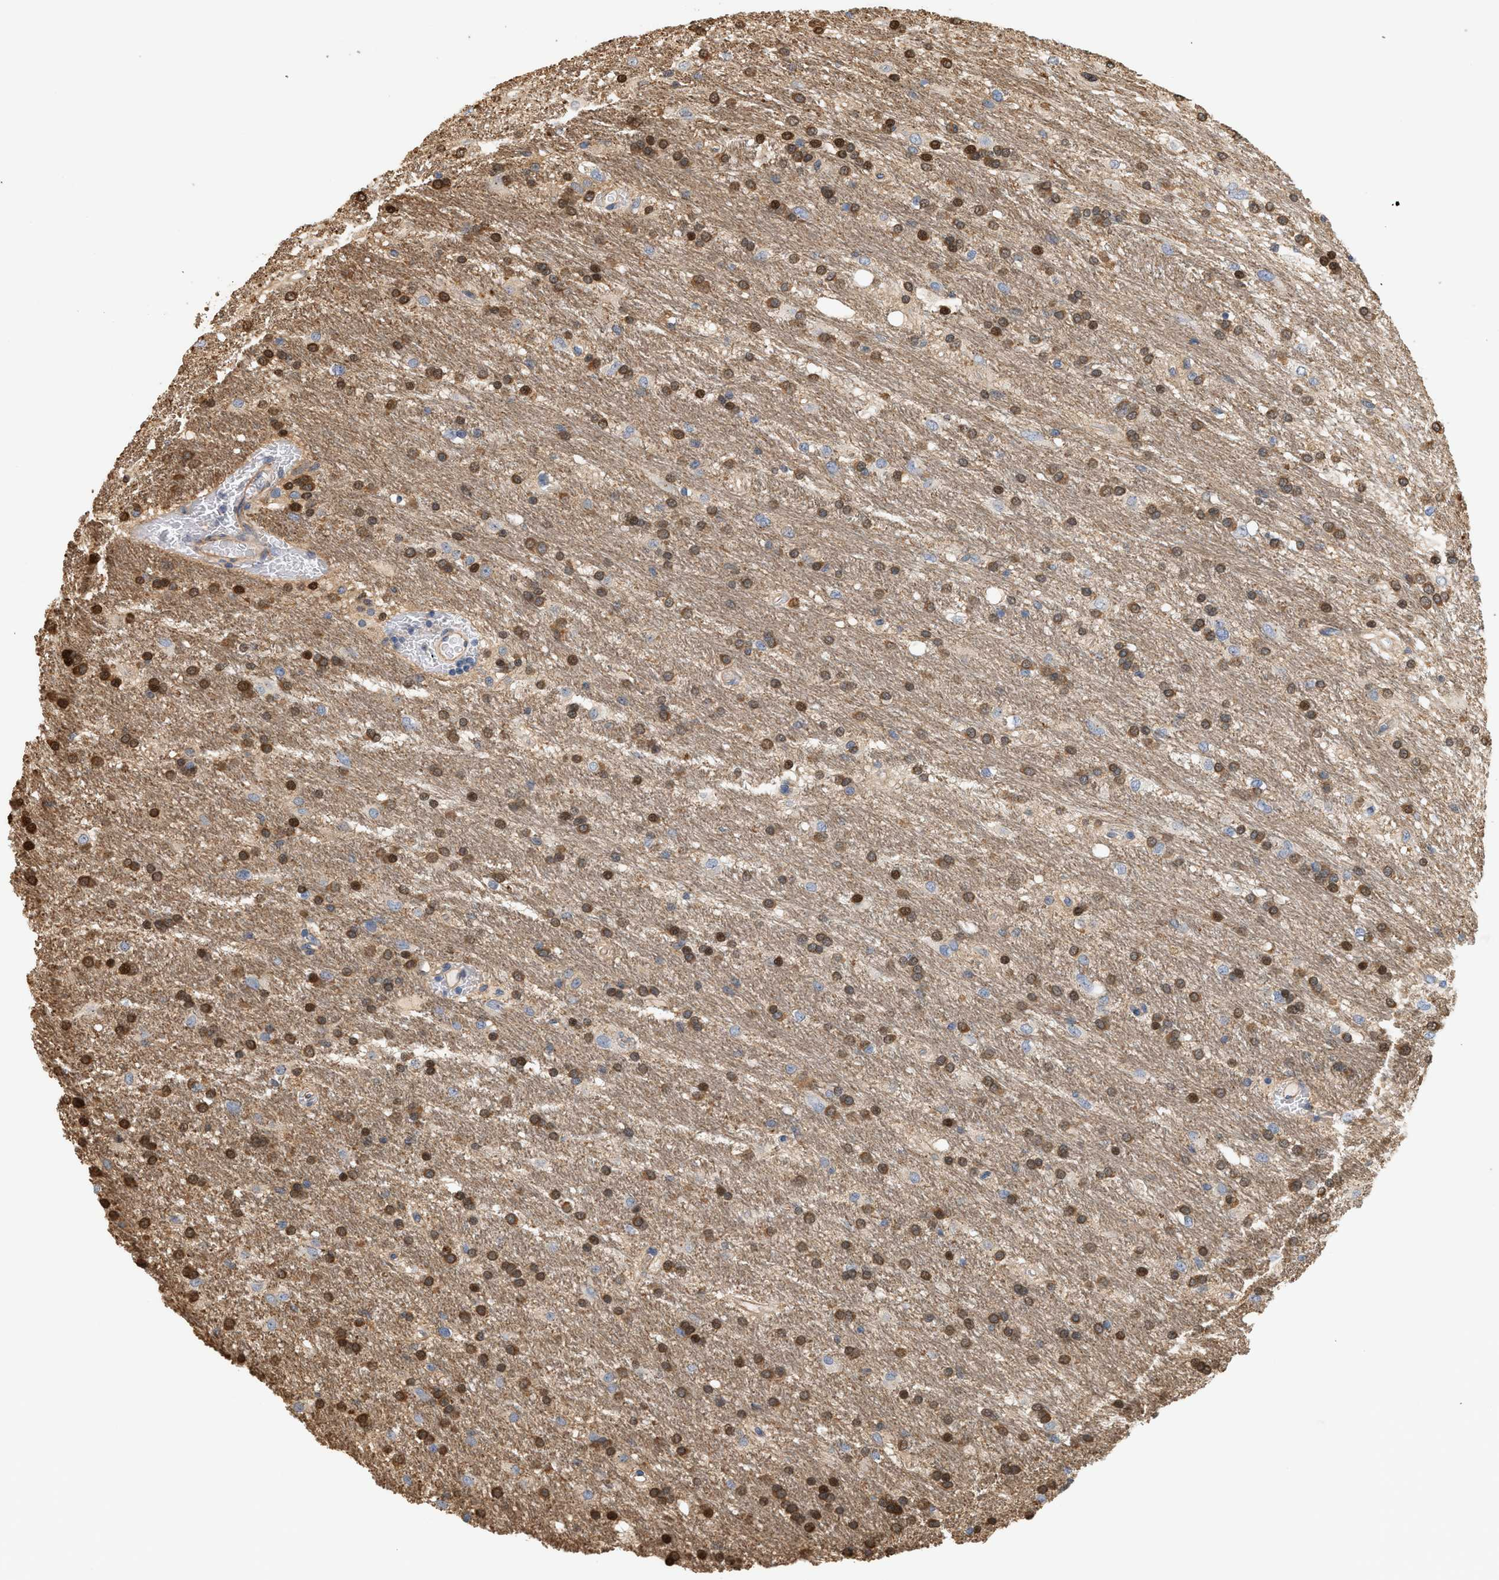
{"staining": {"intensity": "moderate", "quantity": "25%-75%", "location": "cytoplasmic/membranous,nuclear"}, "tissue": "glioma", "cell_type": "Tumor cells", "image_type": "cancer", "snomed": [{"axis": "morphology", "description": "Glioma, malignant, Low grade"}, {"axis": "topography", "description": "Brain"}], "caption": "Low-grade glioma (malignant) was stained to show a protein in brown. There is medium levels of moderate cytoplasmic/membranous and nuclear expression in about 25%-75% of tumor cells.", "gene": "CTXN1", "patient": {"sex": "male", "age": 77}}